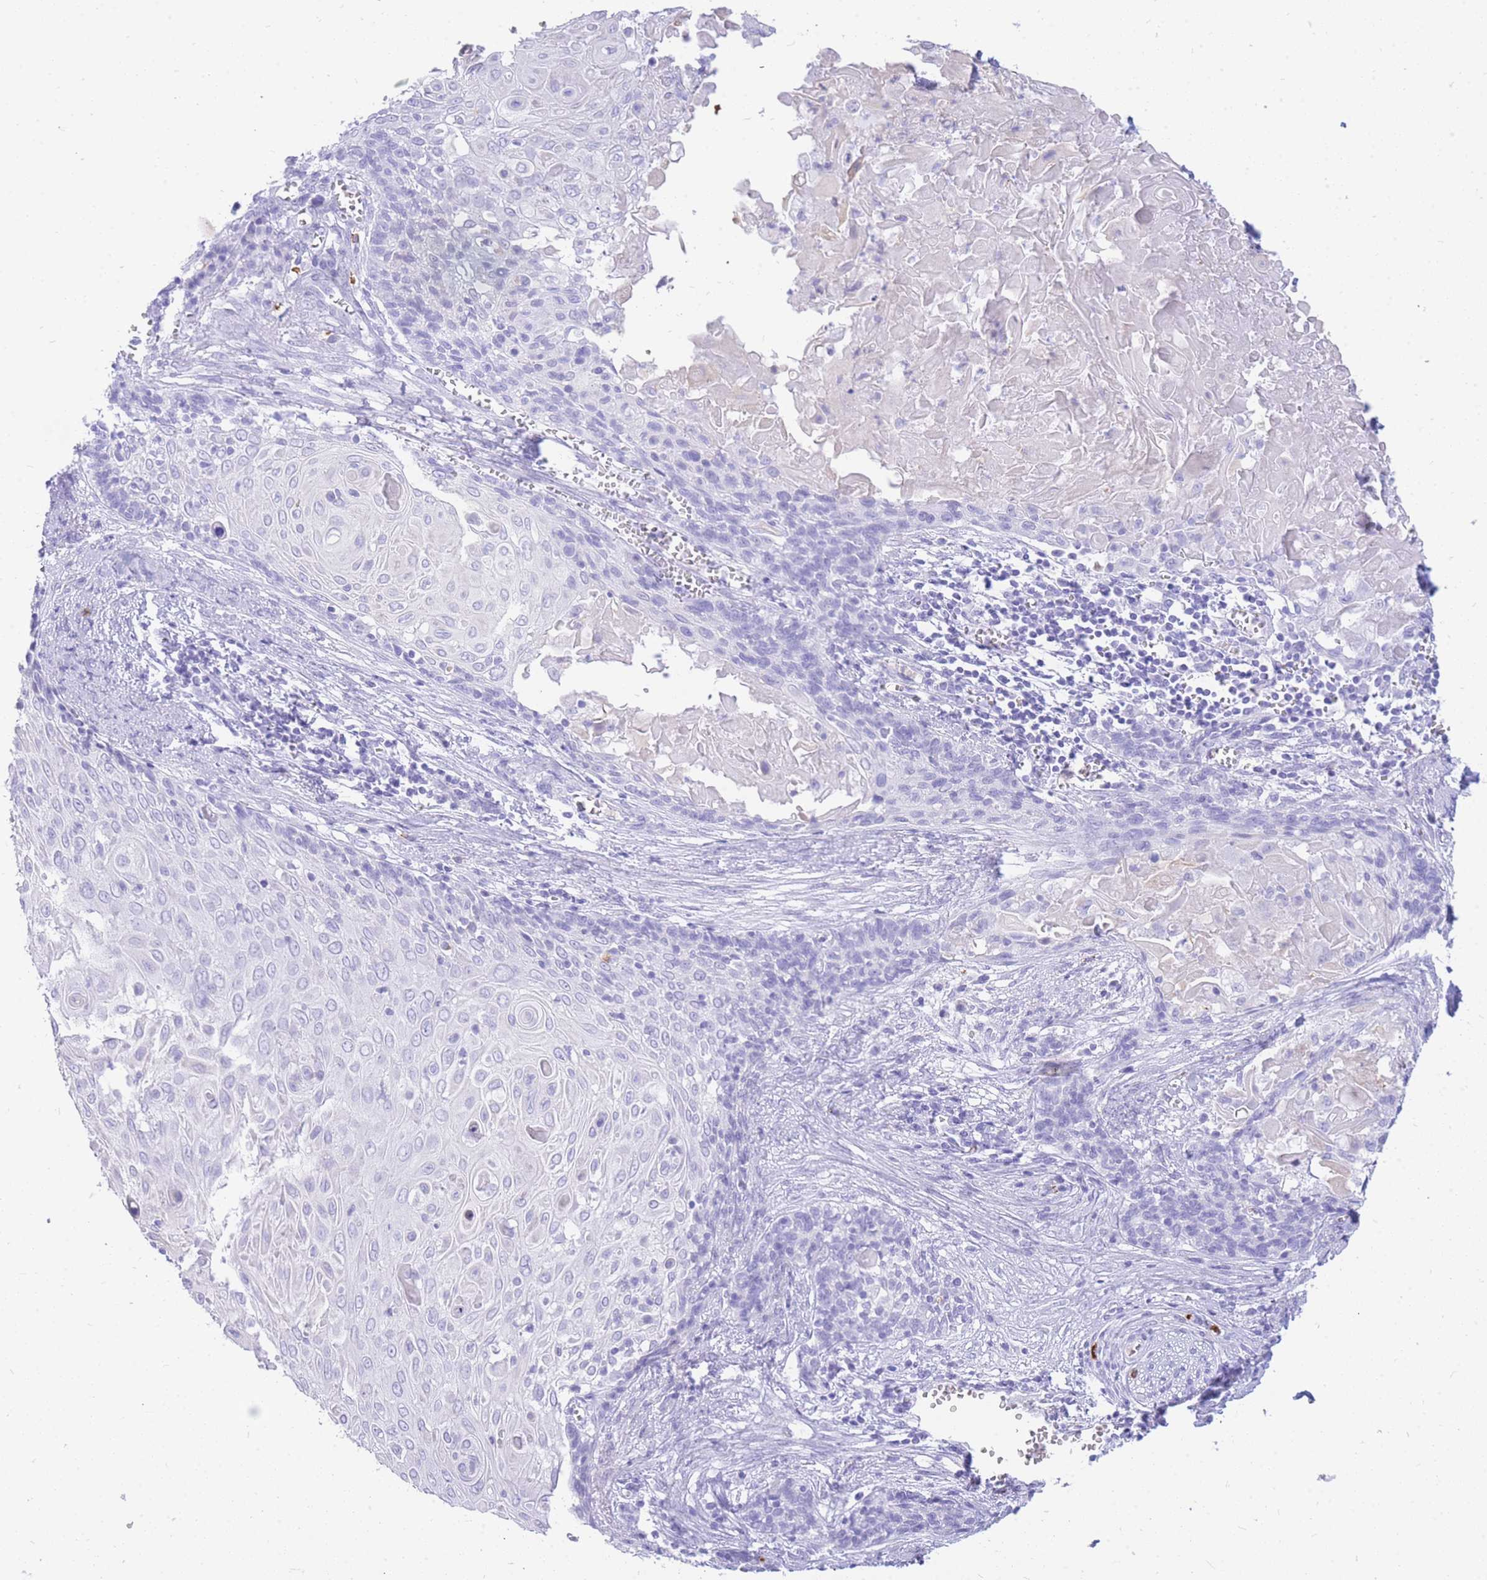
{"staining": {"intensity": "negative", "quantity": "none", "location": "none"}, "tissue": "cervical cancer", "cell_type": "Tumor cells", "image_type": "cancer", "snomed": [{"axis": "morphology", "description": "Squamous cell carcinoma, NOS"}, {"axis": "topography", "description": "Cervix"}], "caption": "A micrograph of human squamous cell carcinoma (cervical) is negative for staining in tumor cells.", "gene": "HERC1", "patient": {"sex": "female", "age": 39}}